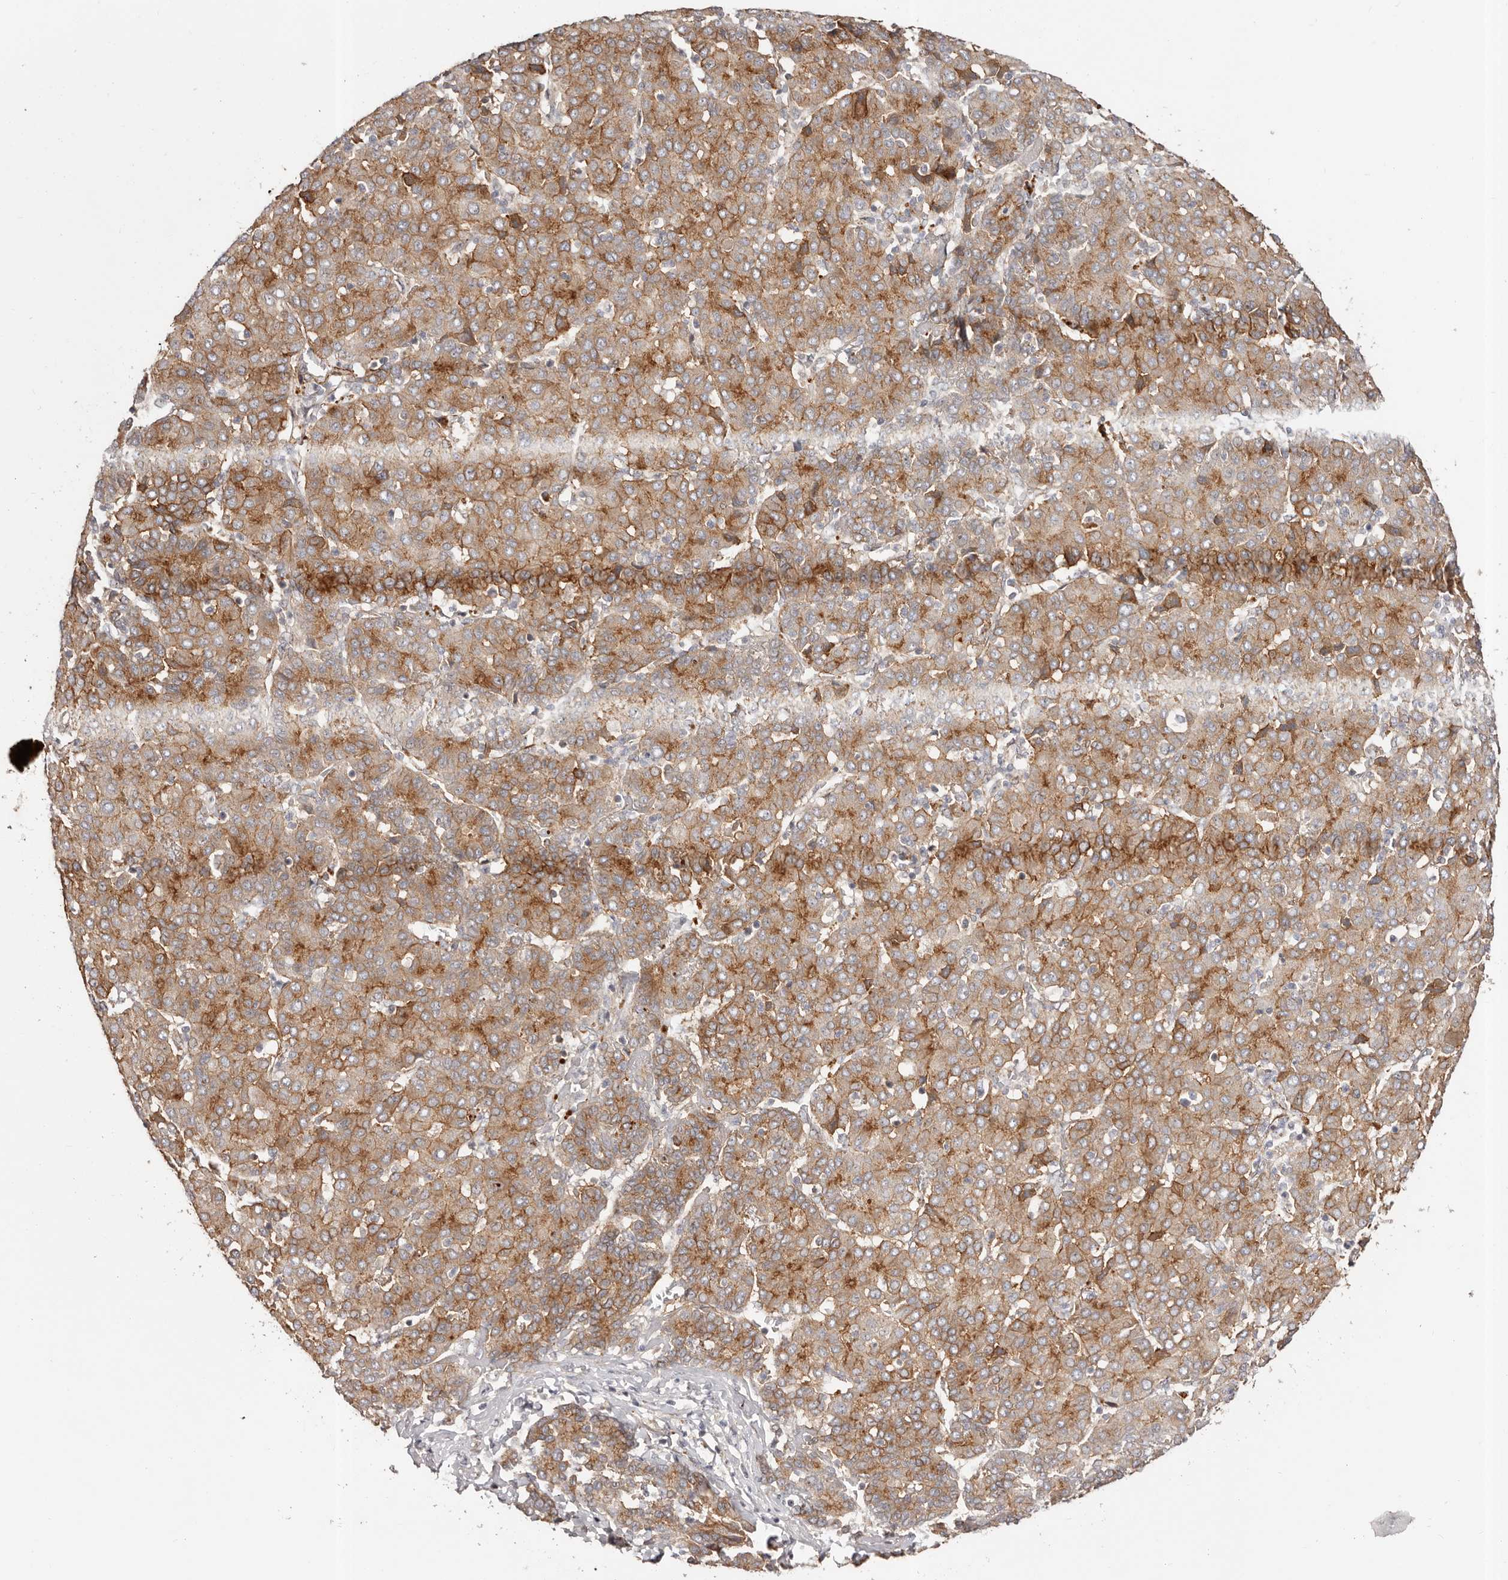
{"staining": {"intensity": "moderate", "quantity": ">75%", "location": "cytoplasmic/membranous"}, "tissue": "liver cancer", "cell_type": "Tumor cells", "image_type": "cancer", "snomed": [{"axis": "morphology", "description": "Carcinoma, Hepatocellular, NOS"}, {"axis": "topography", "description": "Liver"}], "caption": "Hepatocellular carcinoma (liver) was stained to show a protein in brown. There is medium levels of moderate cytoplasmic/membranous staining in about >75% of tumor cells.", "gene": "MICAL2", "patient": {"sex": "male", "age": 65}}